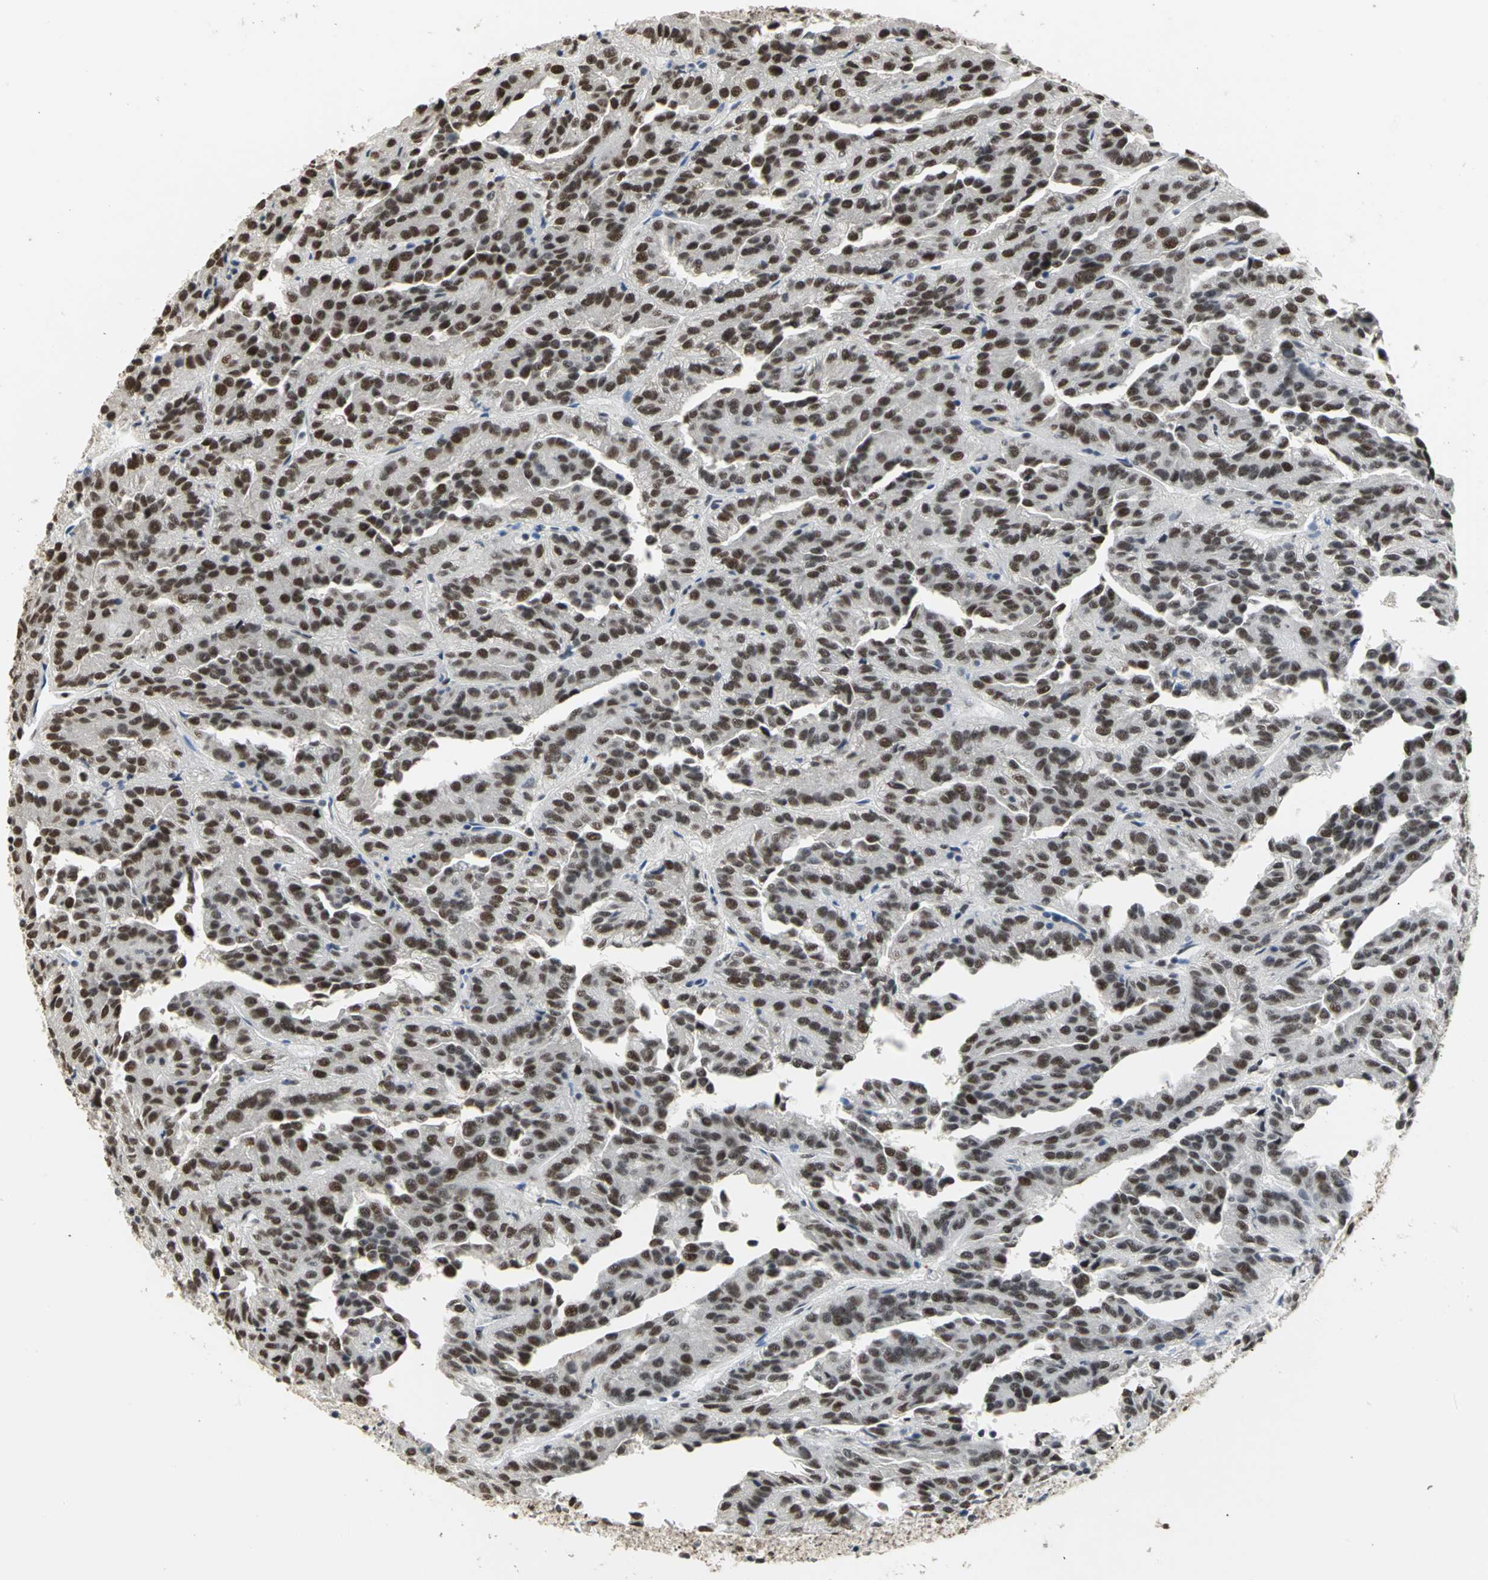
{"staining": {"intensity": "strong", "quantity": ">75%", "location": "nuclear"}, "tissue": "renal cancer", "cell_type": "Tumor cells", "image_type": "cancer", "snomed": [{"axis": "morphology", "description": "Adenocarcinoma, NOS"}, {"axis": "topography", "description": "Kidney"}], "caption": "This micrograph reveals renal cancer stained with IHC to label a protein in brown. The nuclear of tumor cells show strong positivity for the protein. Nuclei are counter-stained blue.", "gene": "CCDC88C", "patient": {"sex": "male", "age": 46}}